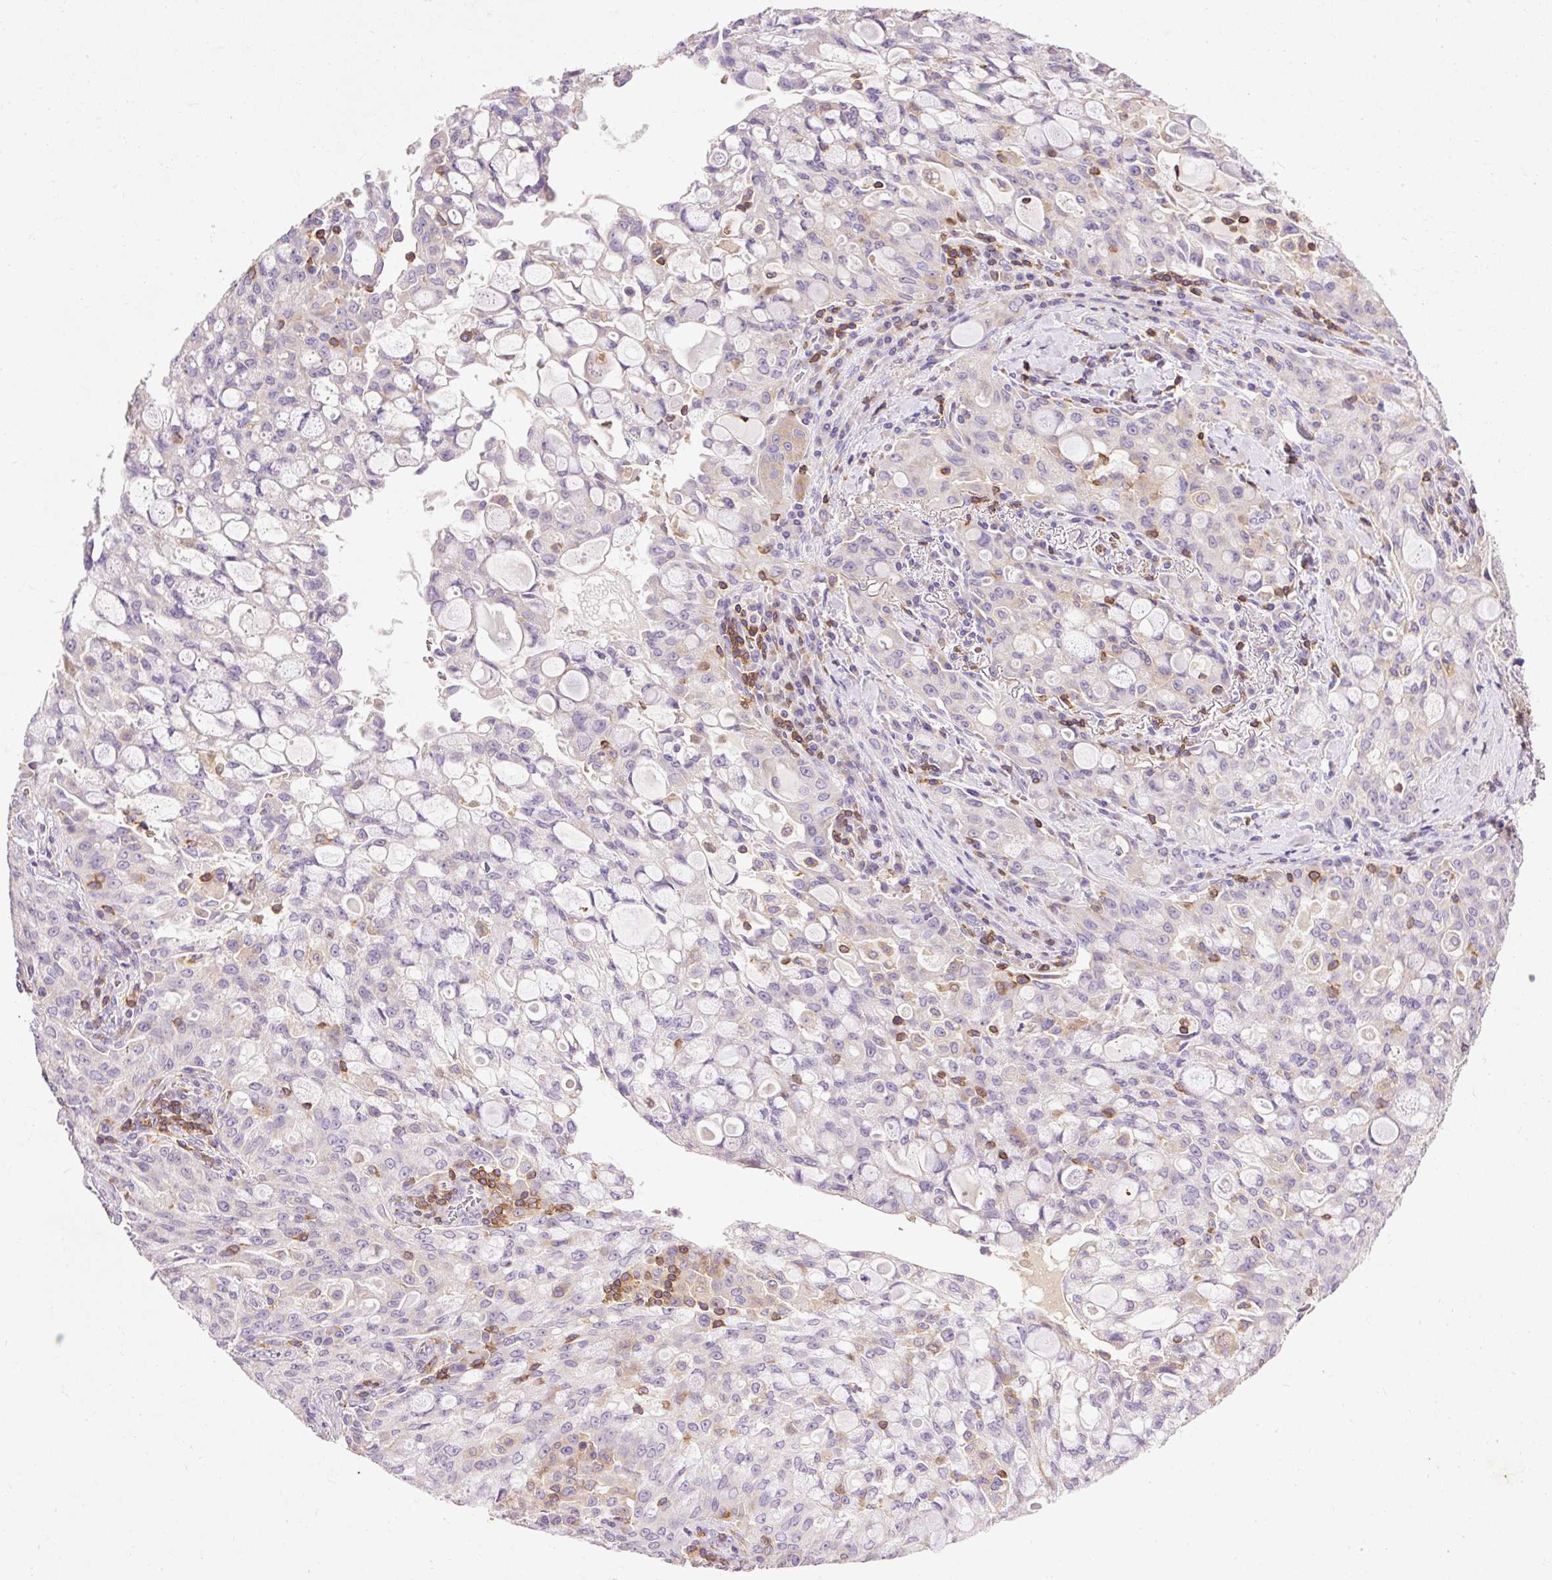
{"staining": {"intensity": "negative", "quantity": "none", "location": "none"}, "tissue": "lung cancer", "cell_type": "Tumor cells", "image_type": "cancer", "snomed": [{"axis": "morphology", "description": "Adenocarcinoma, NOS"}, {"axis": "topography", "description": "Lung"}], "caption": "High power microscopy histopathology image of an IHC image of lung cancer (adenocarcinoma), revealing no significant positivity in tumor cells.", "gene": "IMMT", "patient": {"sex": "female", "age": 44}}